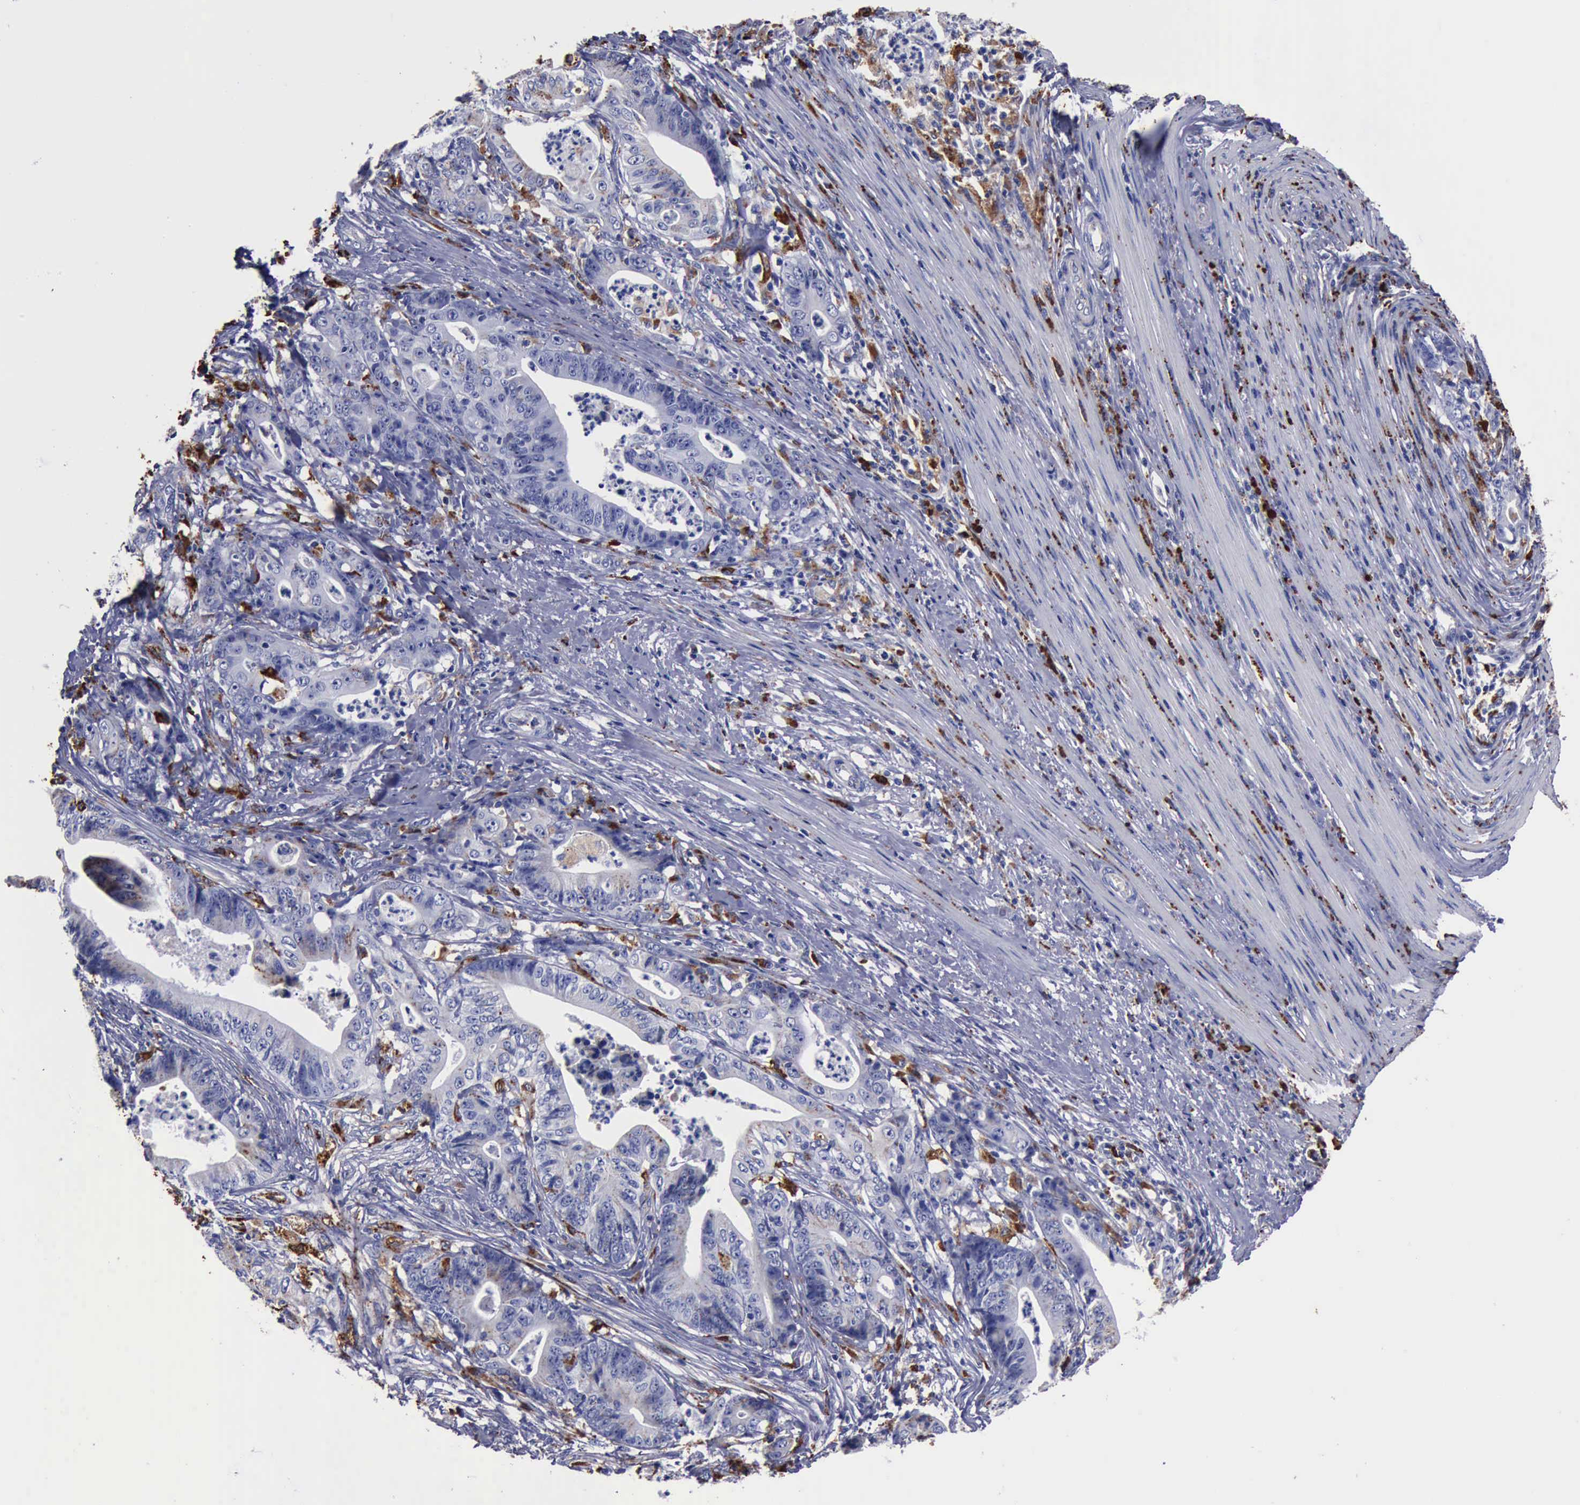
{"staining": {"intensity": "moderate", "quantity": "25%-75%", "location": "cytoplasmic/membranous"}, "tissue": "stomach cancer", "cell_type": "Tumor cells", "image_type": "cancer", "snomed": [{"axis": "morphology", "description": "Adenocarcinoma, NOS"}, {"axis": "topography", "description": "Stomach, lower"}], "caption": "Adenocarcinoma (stomach) was stained to show a protein in brown. There is medium levels of moderate cytoplasmic/membranous positivity in approximately 25%-75% of tumor cells.", "gene": "CTSD", "patient": {"sex": "female", "age": 86}}